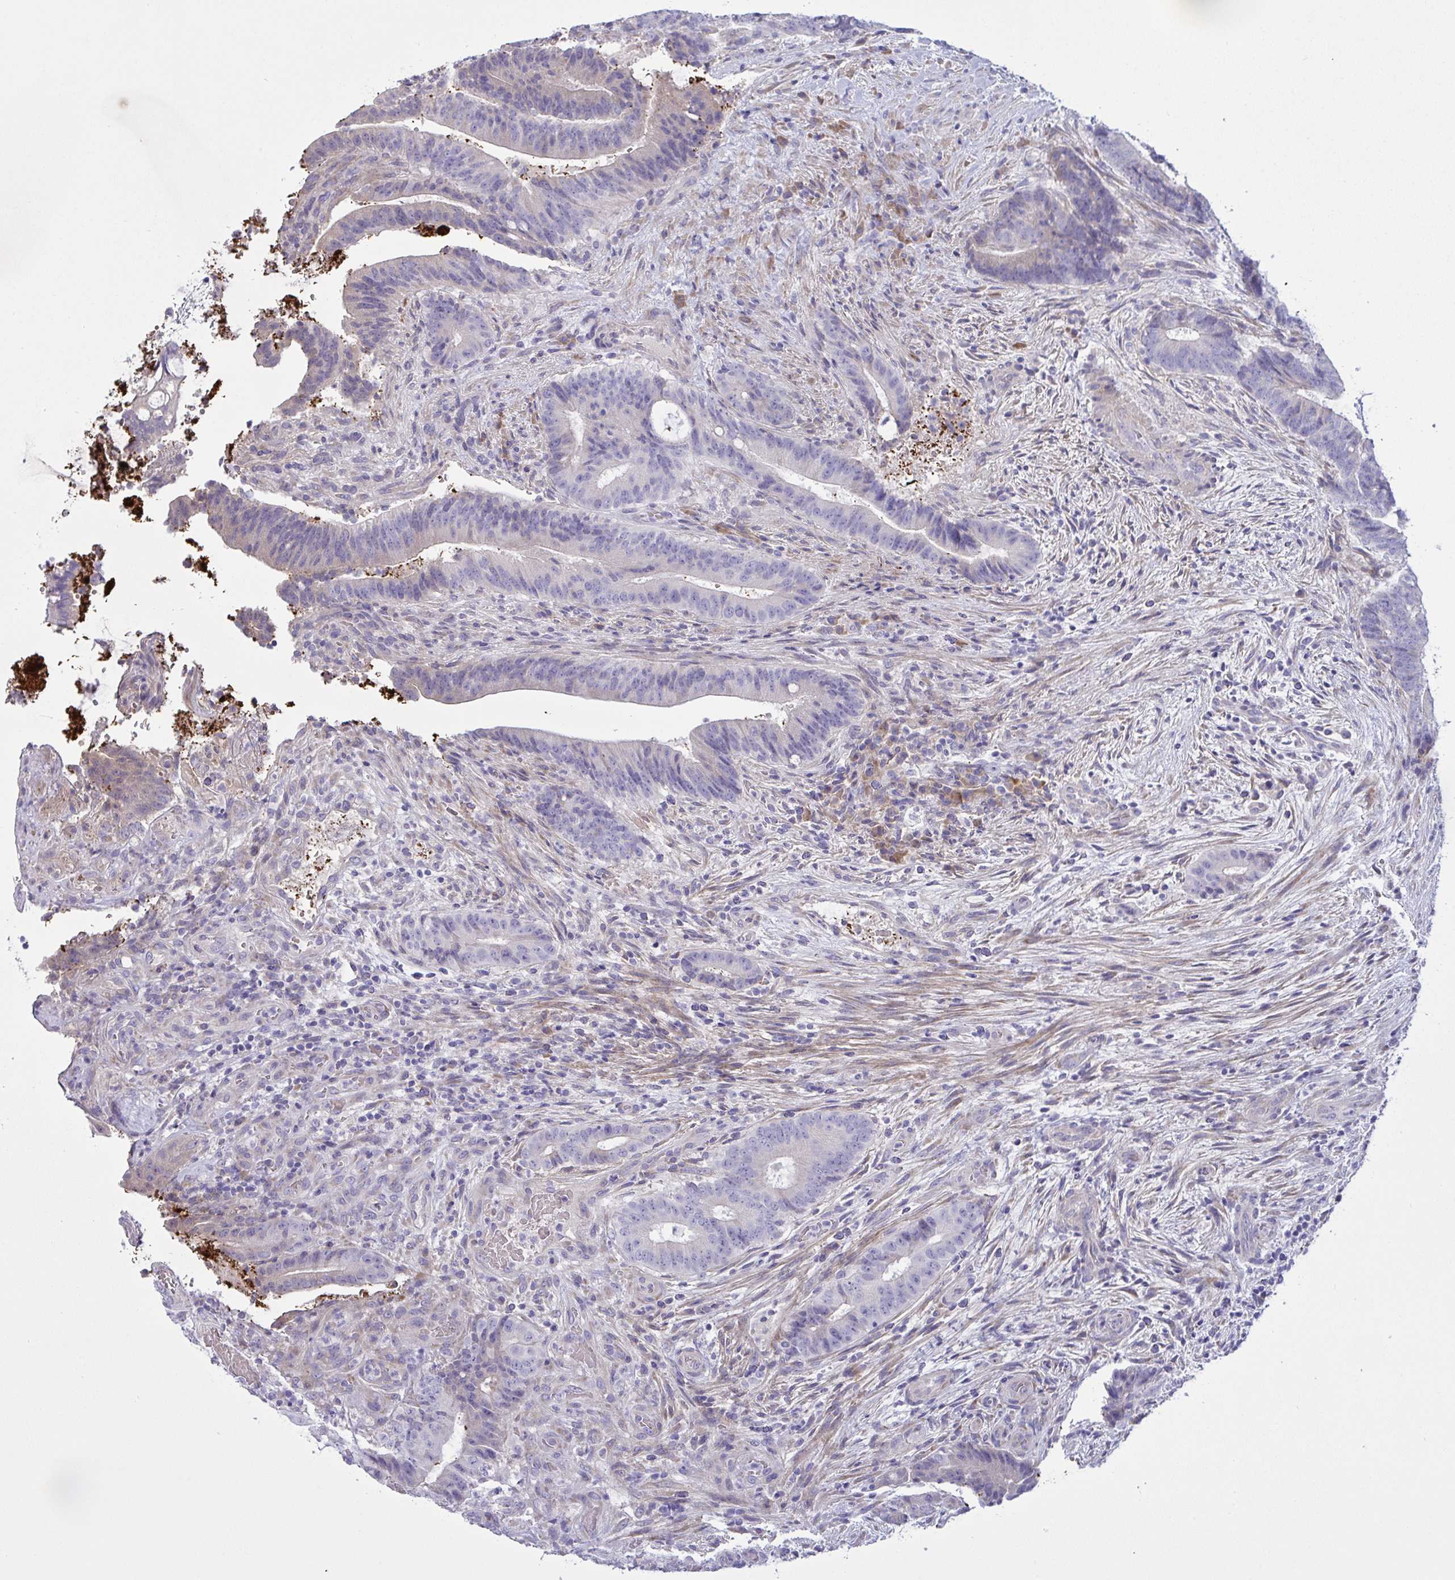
{"staining": {"intensity": "negative", "quantity": "none", "location": "none"}, "tissue": "colorectal cancer", "cell_type": "Tumor cells", "image_type": "cancer", "snomed": [{"axis": "morphology", "description": "Adenocarcinoma, NOS"}, {"axis": "topography", "description": "Colon"}], "caption": "Tumor cells show no significant protein positivity in colorectal adenocarcinoma. (DAB (3,3'-diaminobenzidine) IHC visualized using brightfield microscopy, high magnification).", "gene": "FAM86B1", "patient": {"sex": "female", "age": 43}}